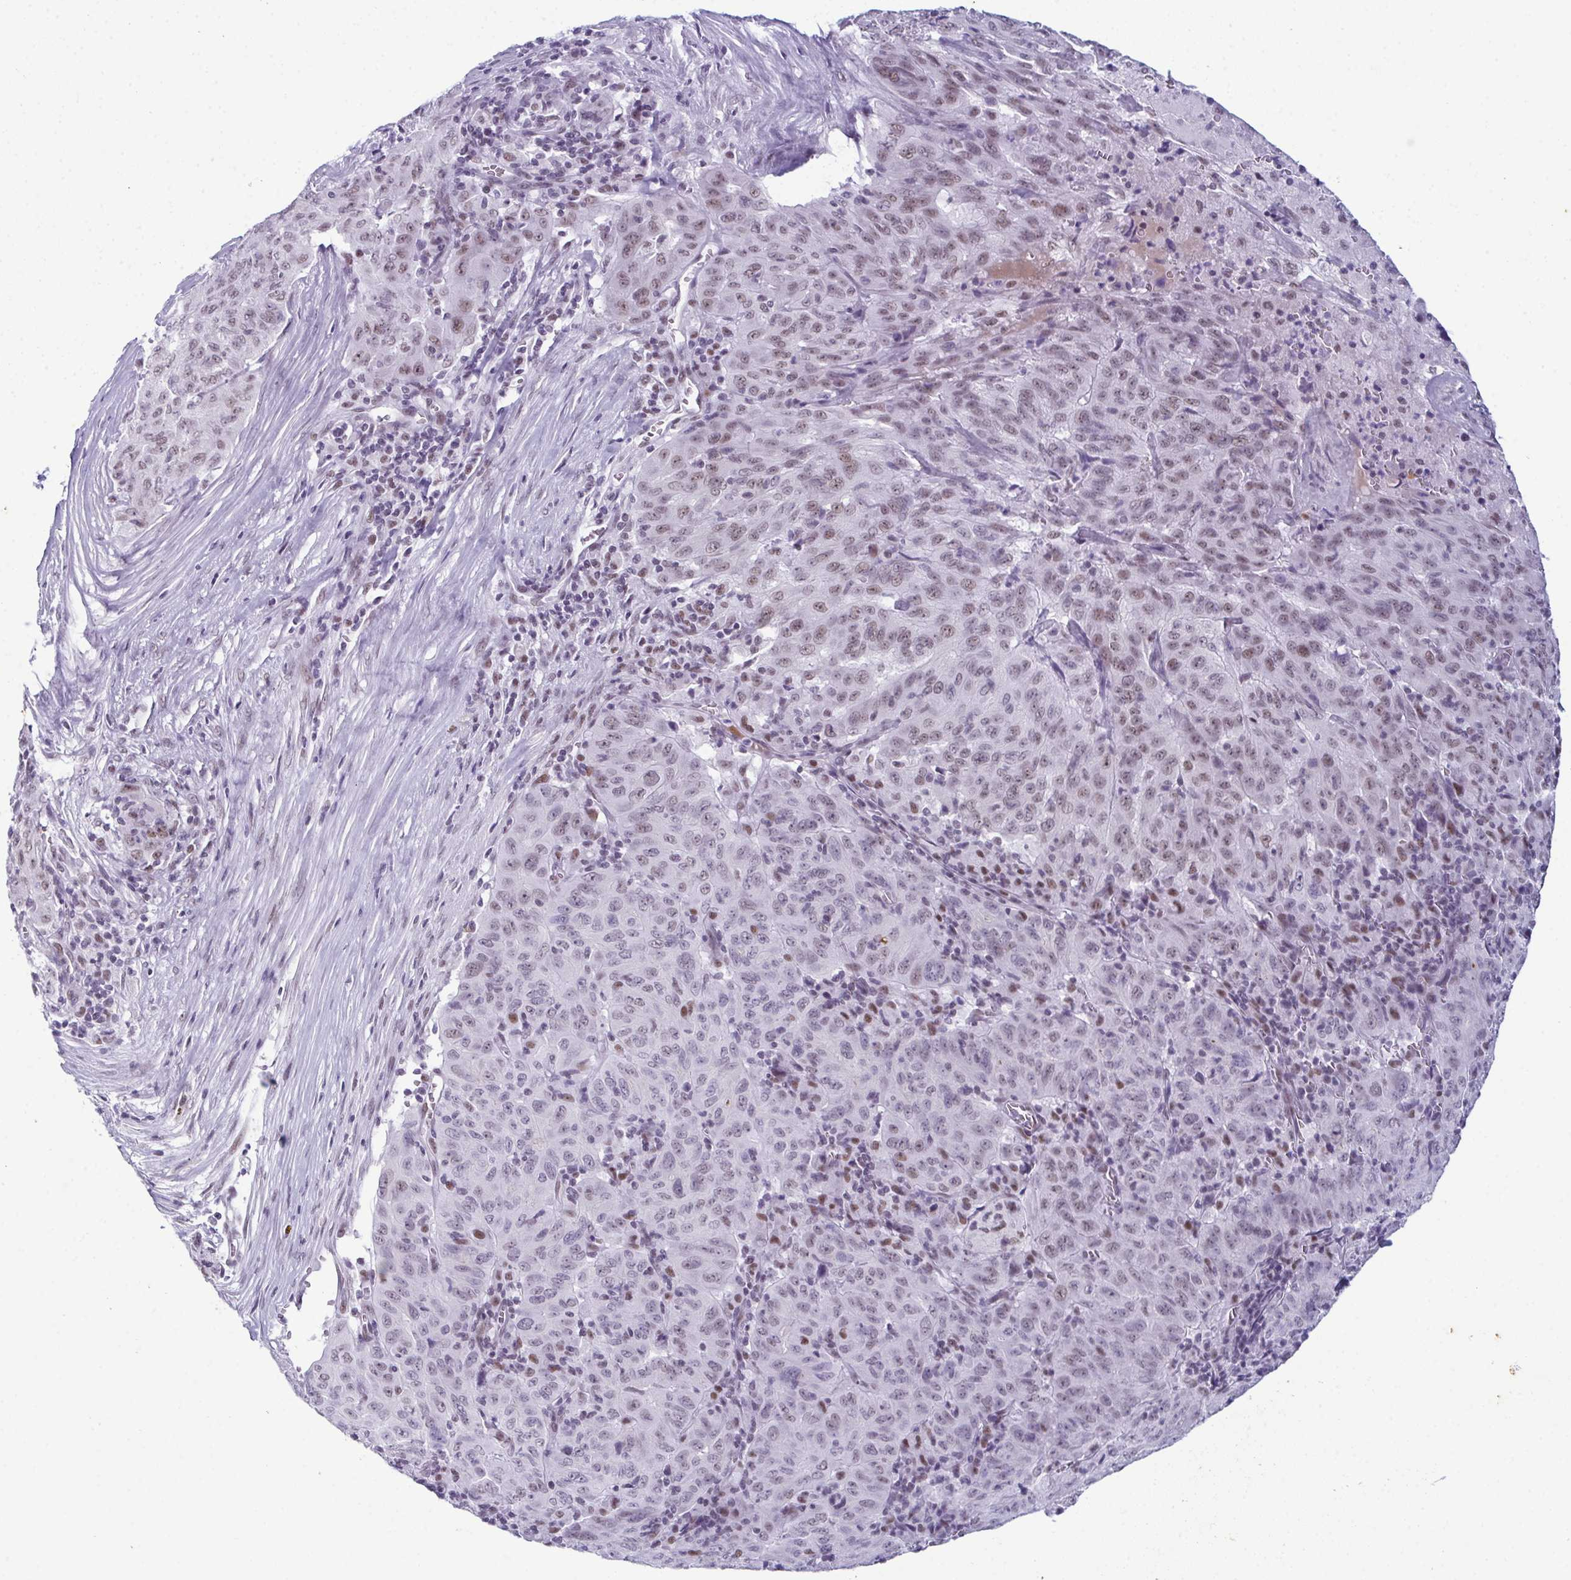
{"staining": {"intensity": "moderate", "quantity": "25%-75%", "location": "nuclear"}, "tissue": "pancreatic cancer", "cell_type": "Tumor cells", "image_type": "cancer", "snomed": [{"axis": "morphology", "description": "Adenocarcinoma, NOS"}, {"axis": "topography", "description": "Pancreas"}], "caption": "There is medium levels of moderate nuclear expression in tumor cells of adenocarcinoma (pancreatic), as demonstrated by immunohistochemical staining (brown color).", "gene": "RBM7", "patient": {"sex": "male", "age": 63}}